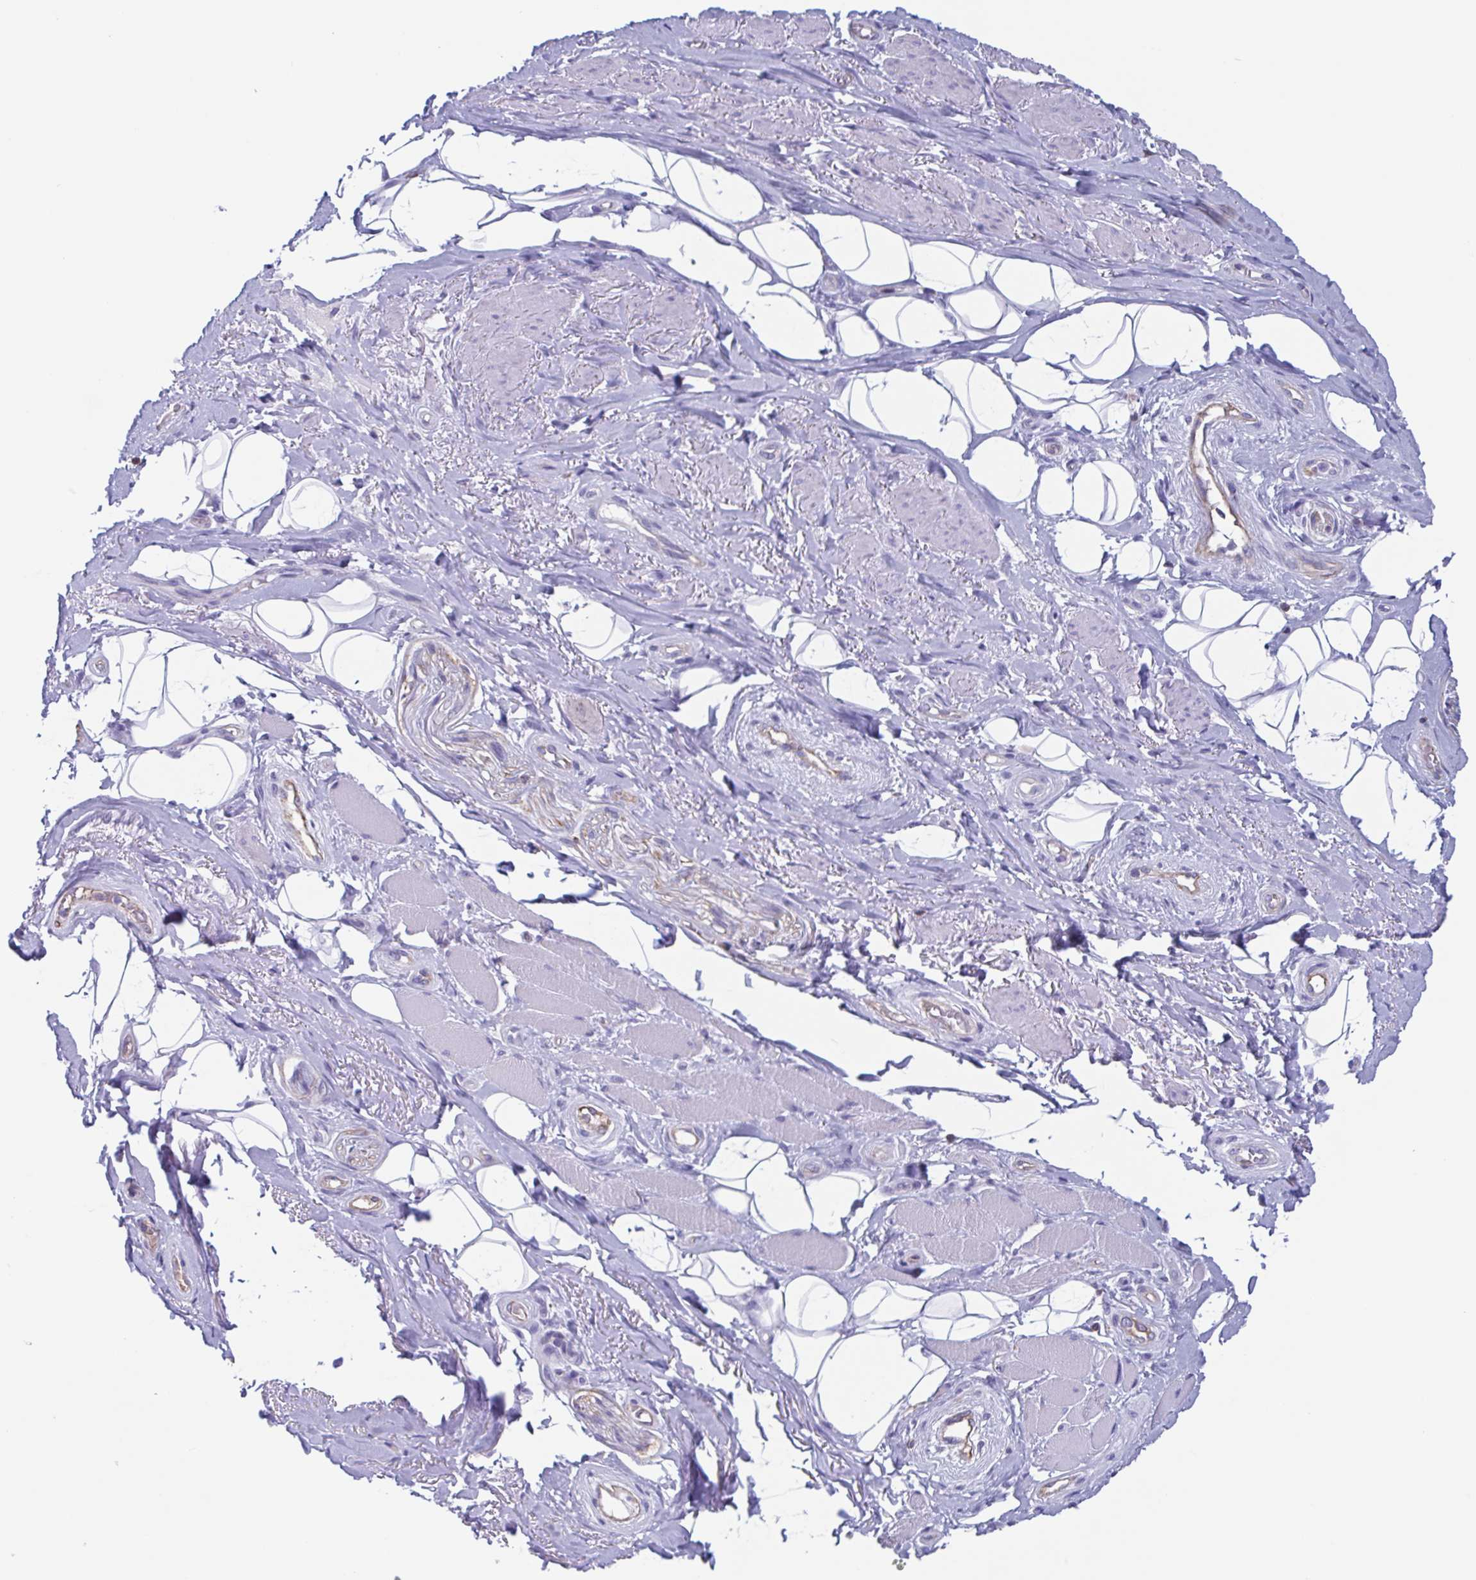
{"staining": {"intensity": "negative", "quantity": "none", "location": "none"}, "tissue": "adipose tissue", "cell_type": "Adipocytes", "image_type": "normal", "snomed": [{"axis": "morphology", "description": "Normal tissue, NOS"}, {"axis": "topography", "description": "Anal"}, {"axis": "topography", "description": "Peripheral nerve tissue"}], "caption": "IHC of benign human adipose tissue reveals no staining in adipocytes.", "gene": "TPD52", "patient": {"sex": "male", "age": 53}}